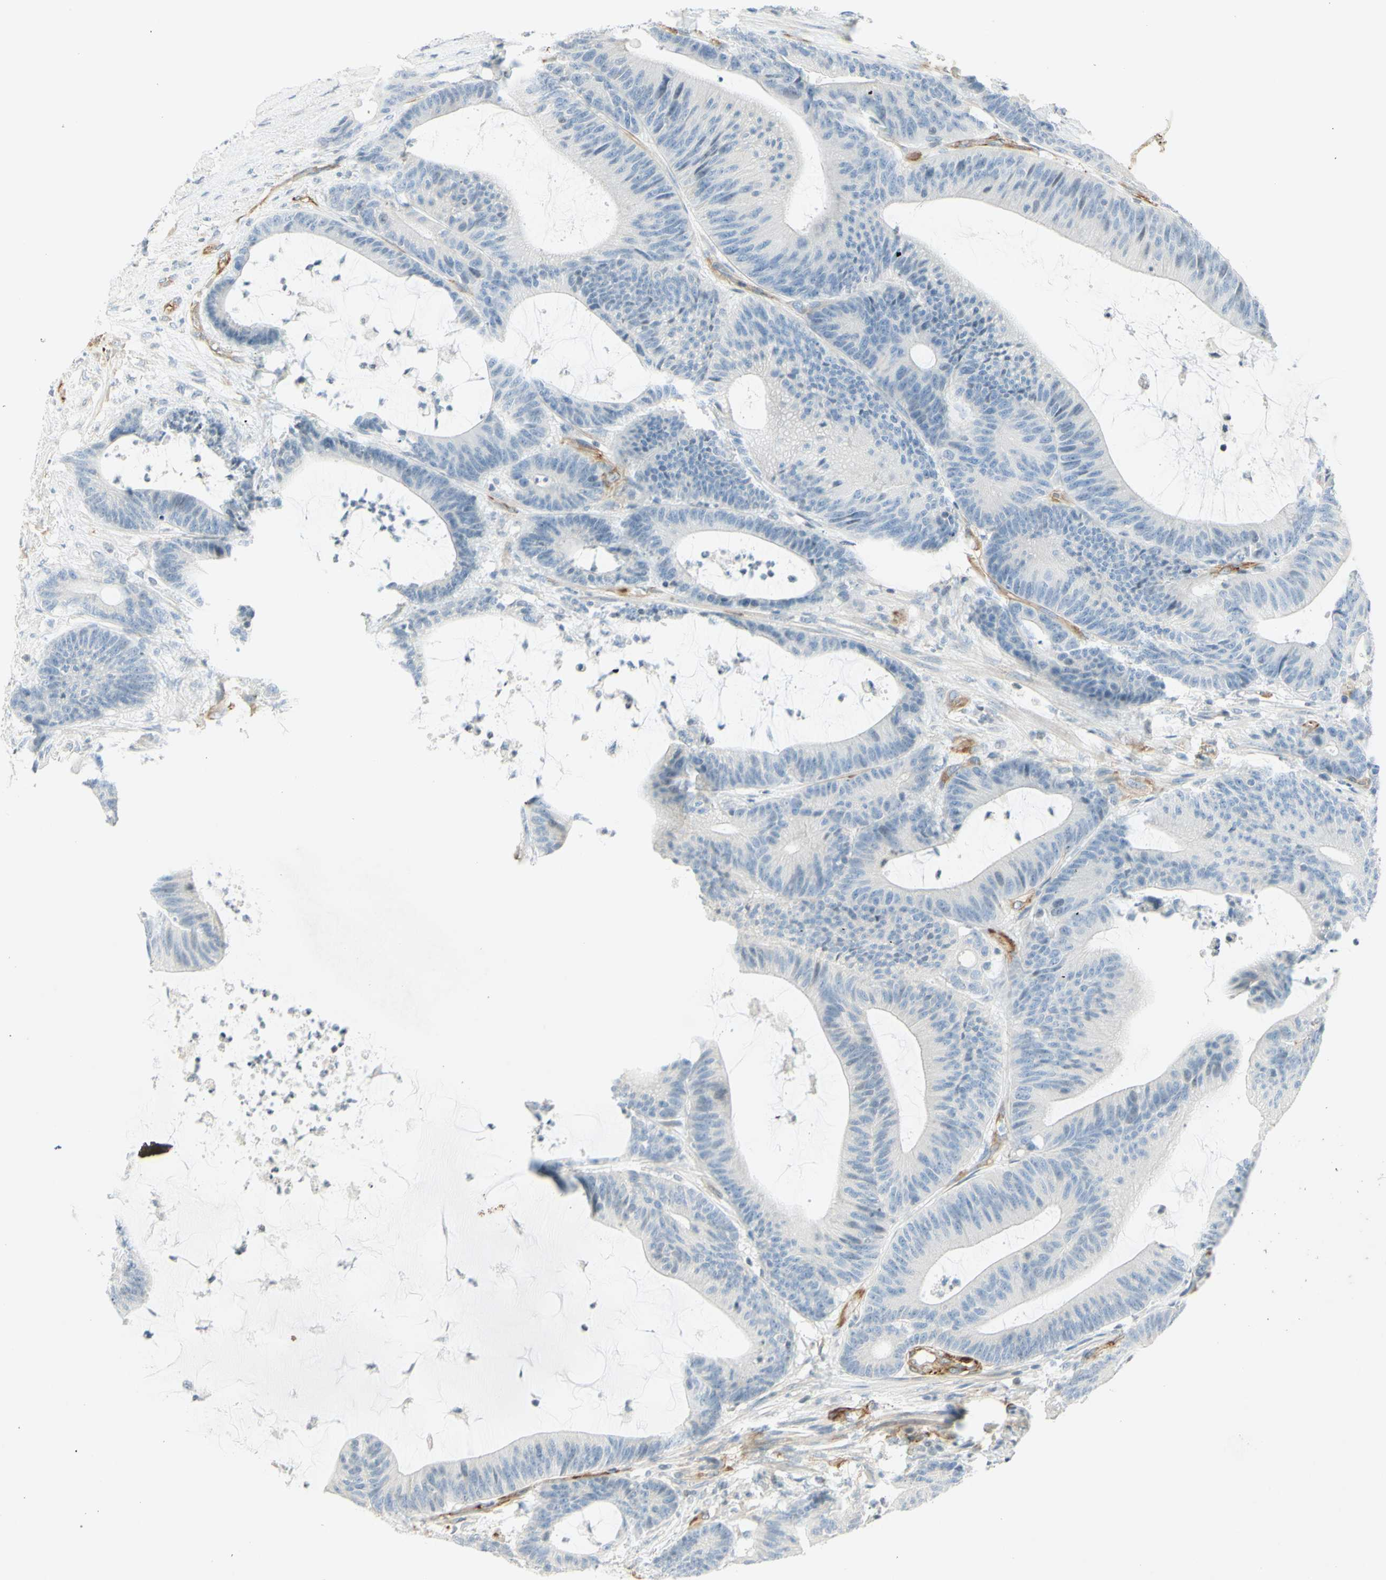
{"staining": {"intensity": "negative", "quantity": "none", "location": "none"}, "tissue": "colorectal cancer", "cell_type": "Tumor cells", "image_type": "cancer", "snomed": [{"axis": "morphology", "description": "Adenocarcinoma, NOS"}, {"axis": "topography", "description": "Colon"}], "caption": "An IHC histopathology image of colorectal cancer is shown. There is no staining in tumor cells of colorectal cancer.", "gene": "MAP1B", "patient": {"sex": "female", "age": 84}}